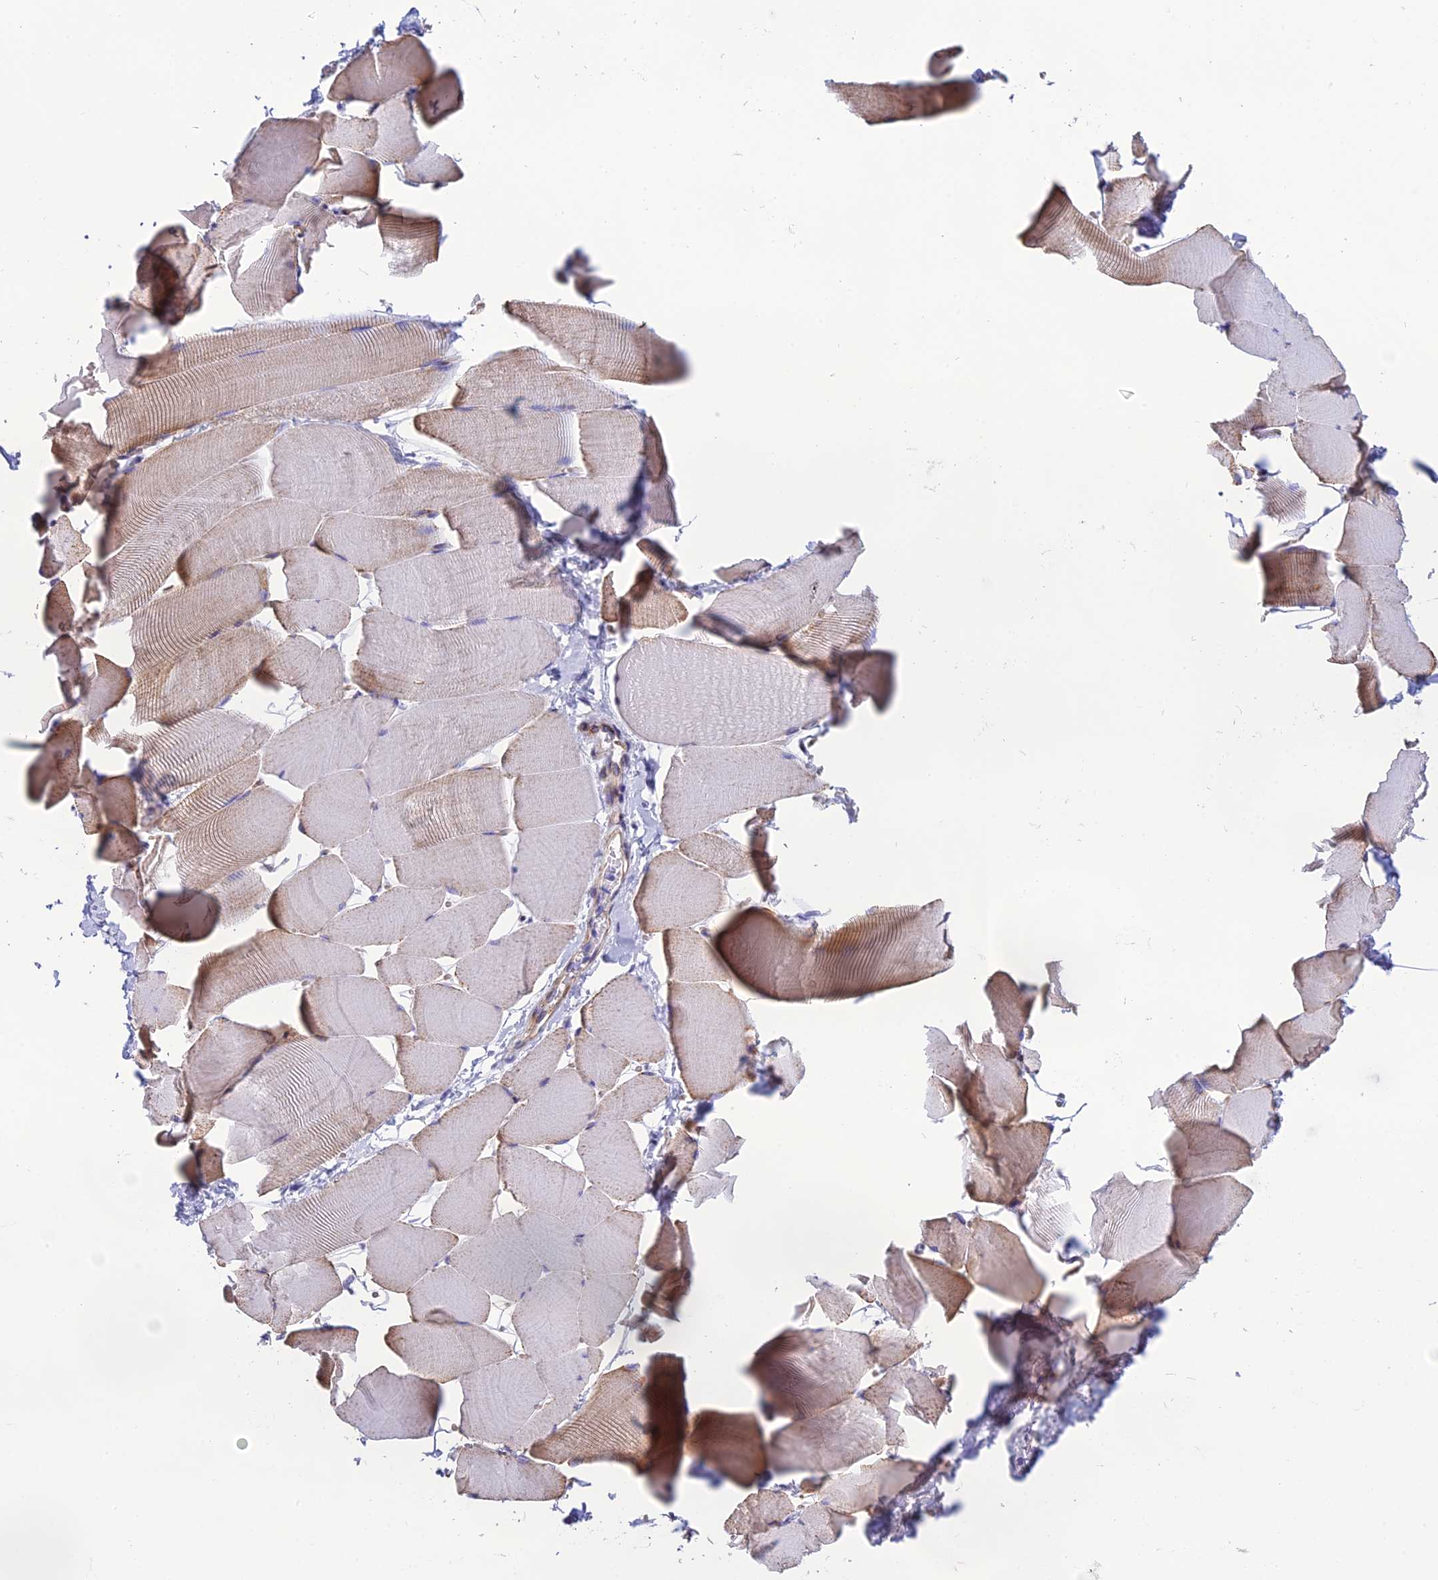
{"staining": {"intensity": "weak", "quantity": "25%-75%", "location": "cytoplasmic/membranous"}, "tissue": "skeletal muscle", "cell_type": "Myocytes", "image_type": "normal", "snomed": [{"axis": "morphology", "description": "Normal tissue, NOS"}, {"axis": "topography", "description": "Skeletal muscle"}], "caption": "The photomicrograph reveals staining of unremarkable skeletal muscle, revealing weak cytoplasmic/membranous protein staining (brown color) within myocytes. The protein is stained brown, and the nuclei are stained in blue (DAB IHC with brightfield microscopy, high magnification).", "gene": "POMGNT1", "patient": {"sex": "male", "age": 25}}